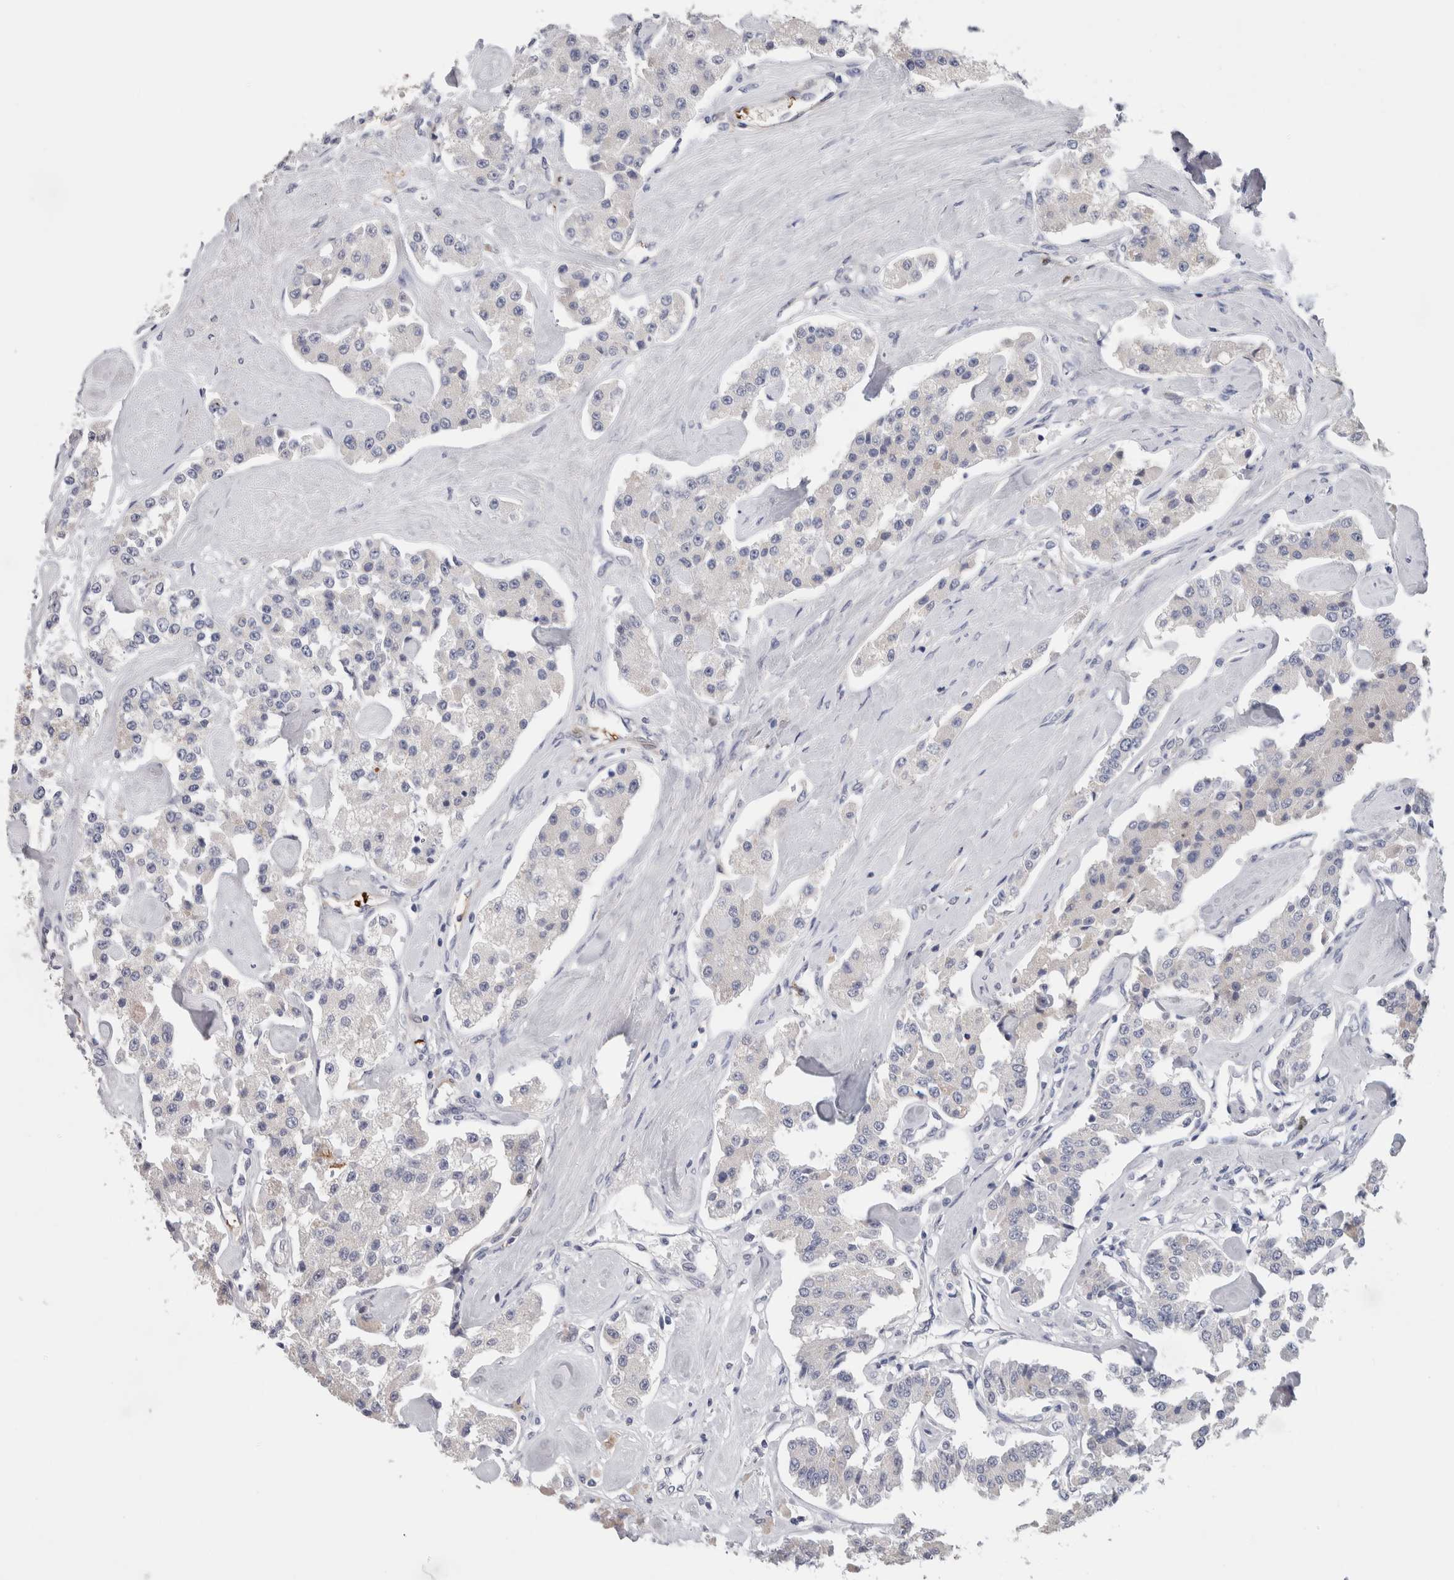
{"staining": {"intensity": "negative", "quantity": "none", "location": "none"}, "tissue": "carcinoid", "cell_type": "Tumor cells", "image_type": "cancer", "snomed": [{"axis": "morphology", "description": "Carcinoid, malignant, NOS"}, {"axis": "topography", "description": "Pancreas"}], "caption": "Tumor cells show no significant protein expression in carcinoid (malignant).", "gene": "FABP4", "patient": {"sex": "male", "age": 41}}